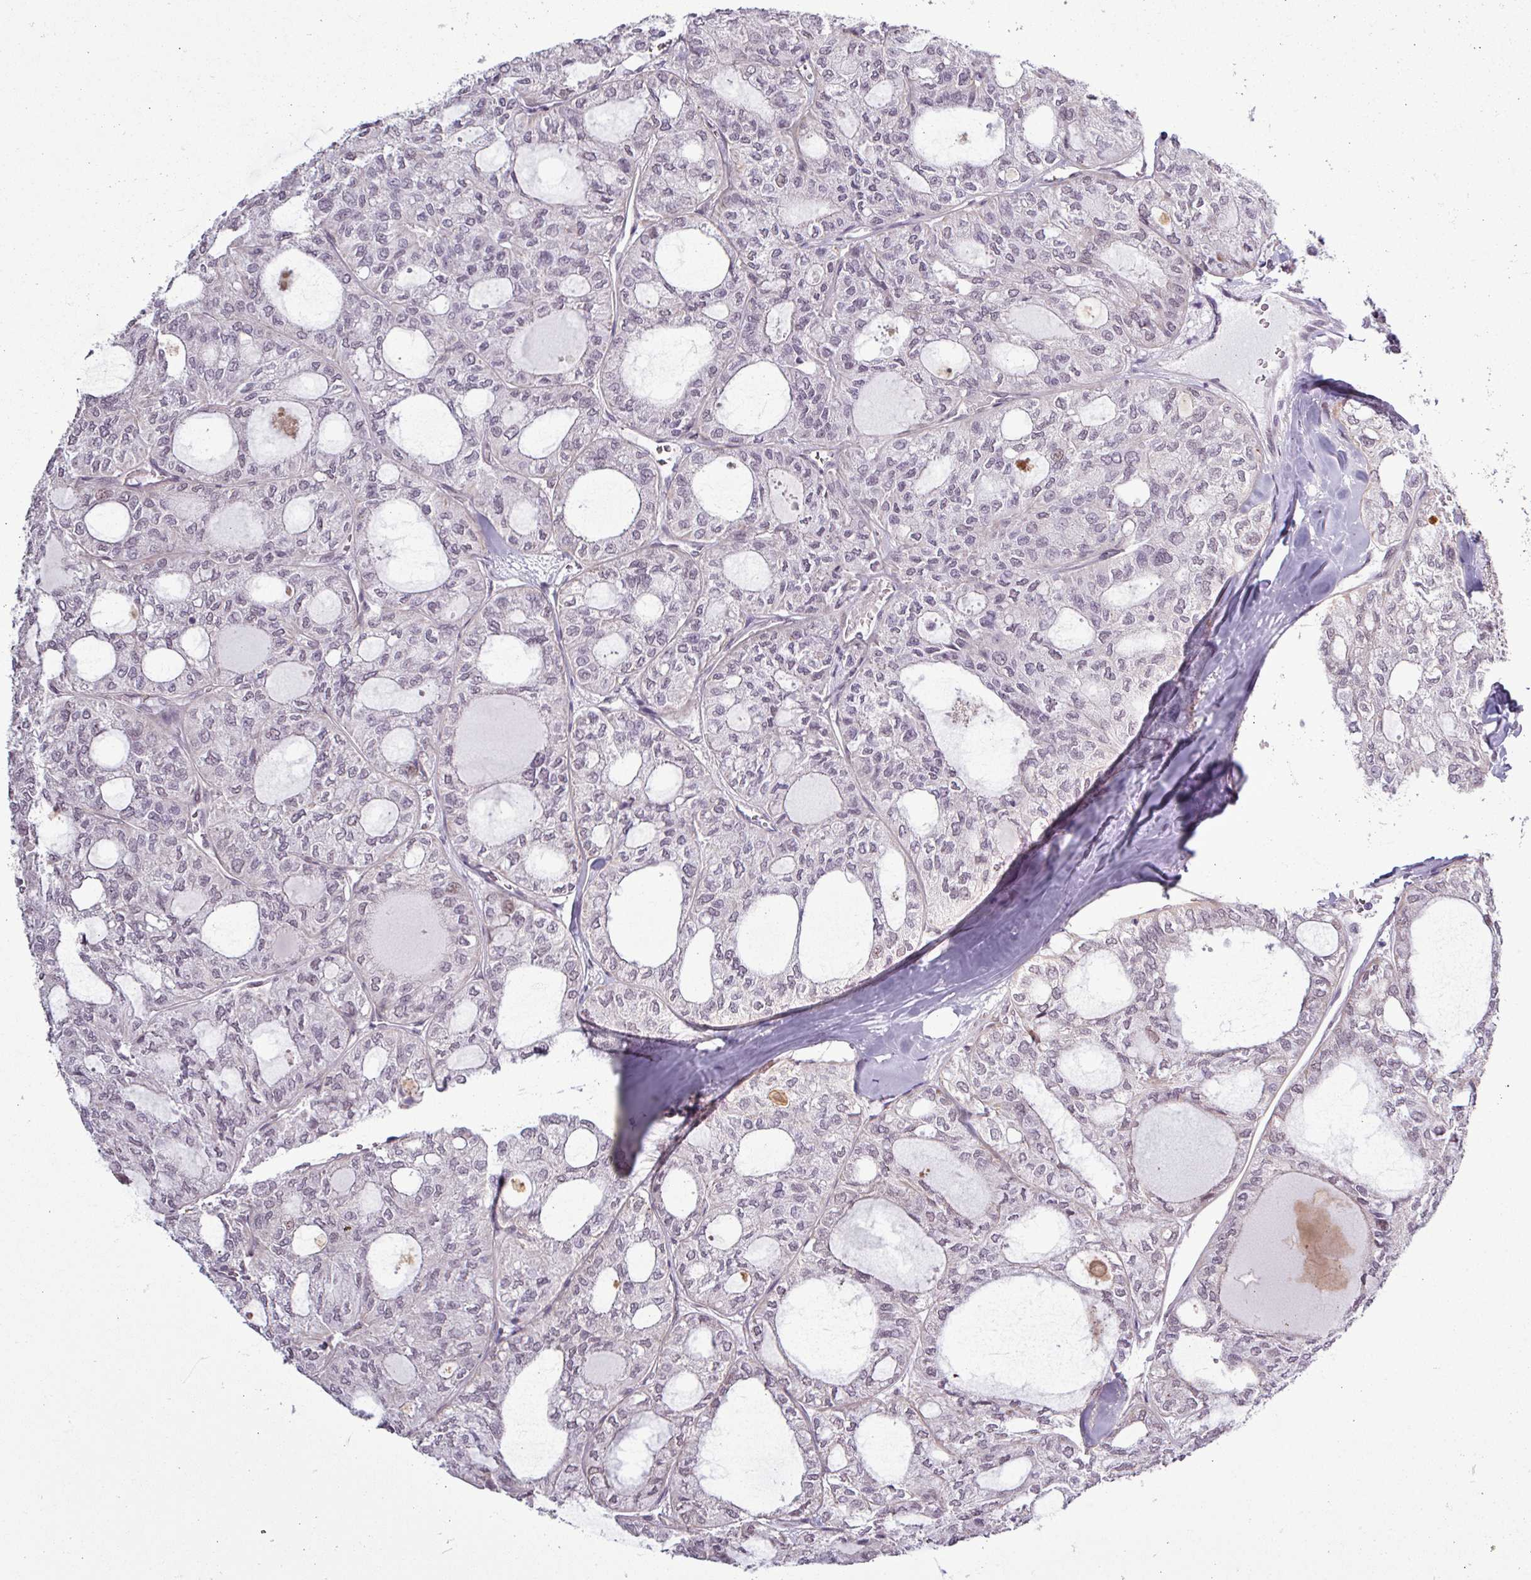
{"staining": {"intensity": "negative", "quantity": "none", "location": "none"}, "tissue": "thyroid cancer", "cell_type": "Tumor cells", "image_type": "cancer", "snomed": [{"axis": "morphology", "description": "Follicular adenoma carcinoma, NOS"}, {"axis": "topography", "description": "Thyroid gland"}], "caption": "Tumor cells show no significant protein expression in thyroid cancer (follicular adenoma carcinoma).", "gene": "GPT2", "patient": {"sex": "male", "age": 75}}